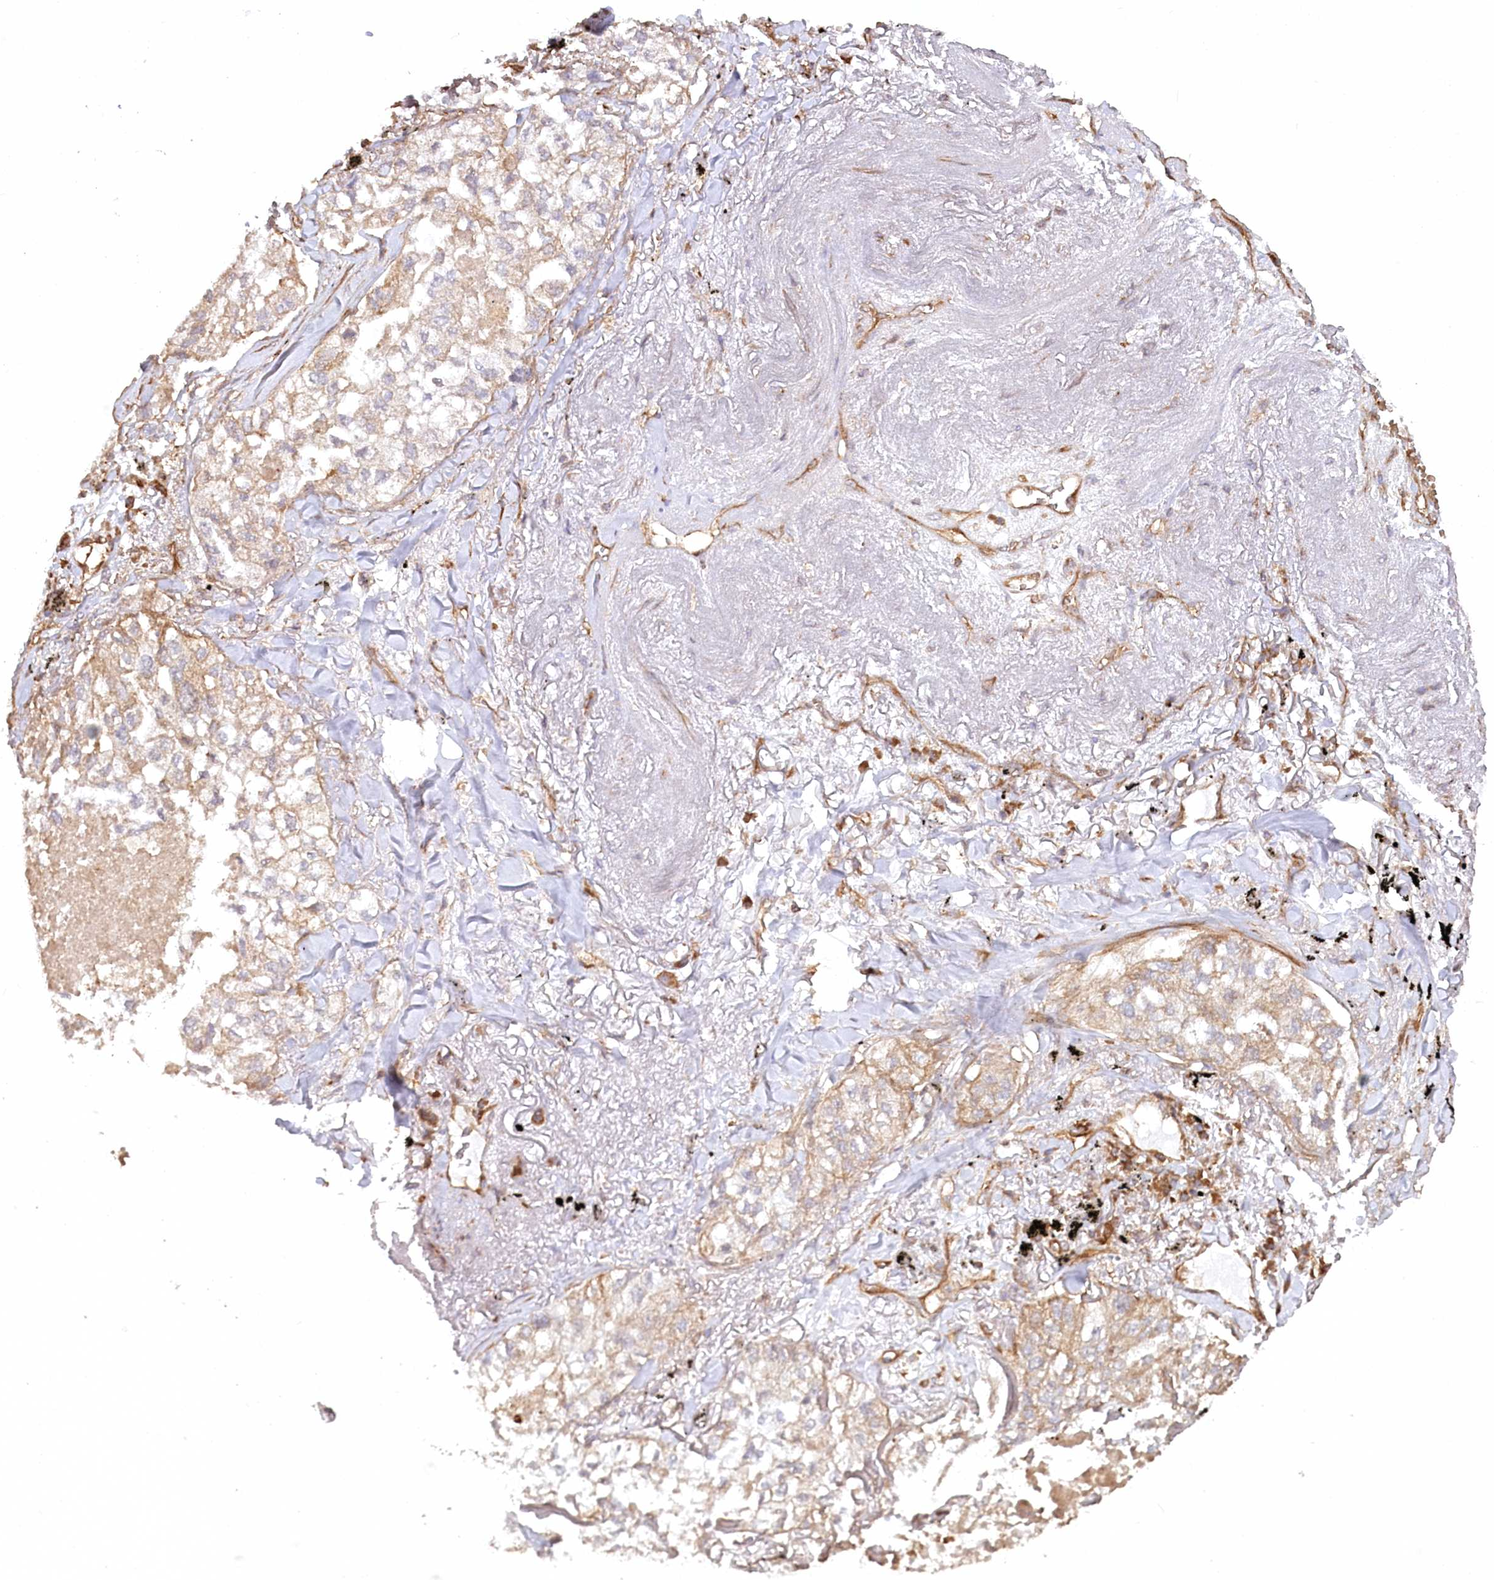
{"staining": {"intensity": "weak", "quantity": "25%-75%", "location": "cytoplasmic/membranous"}, "tissue": "lung cancer", "cell_type": "Tumor cells", "image_type": "cancer", "snomed": [{"axis": "morphology", "description": "Adenocarcinoma, NOS"}, {"axis": "topography", "description": "Lung"}], "caption": "Human adenocarcinoma (lung) stained with a protein marker shows weak staining in tumor cells.", "gene": "PAIP2", "patient": {"sex": "male", "age": 65}}